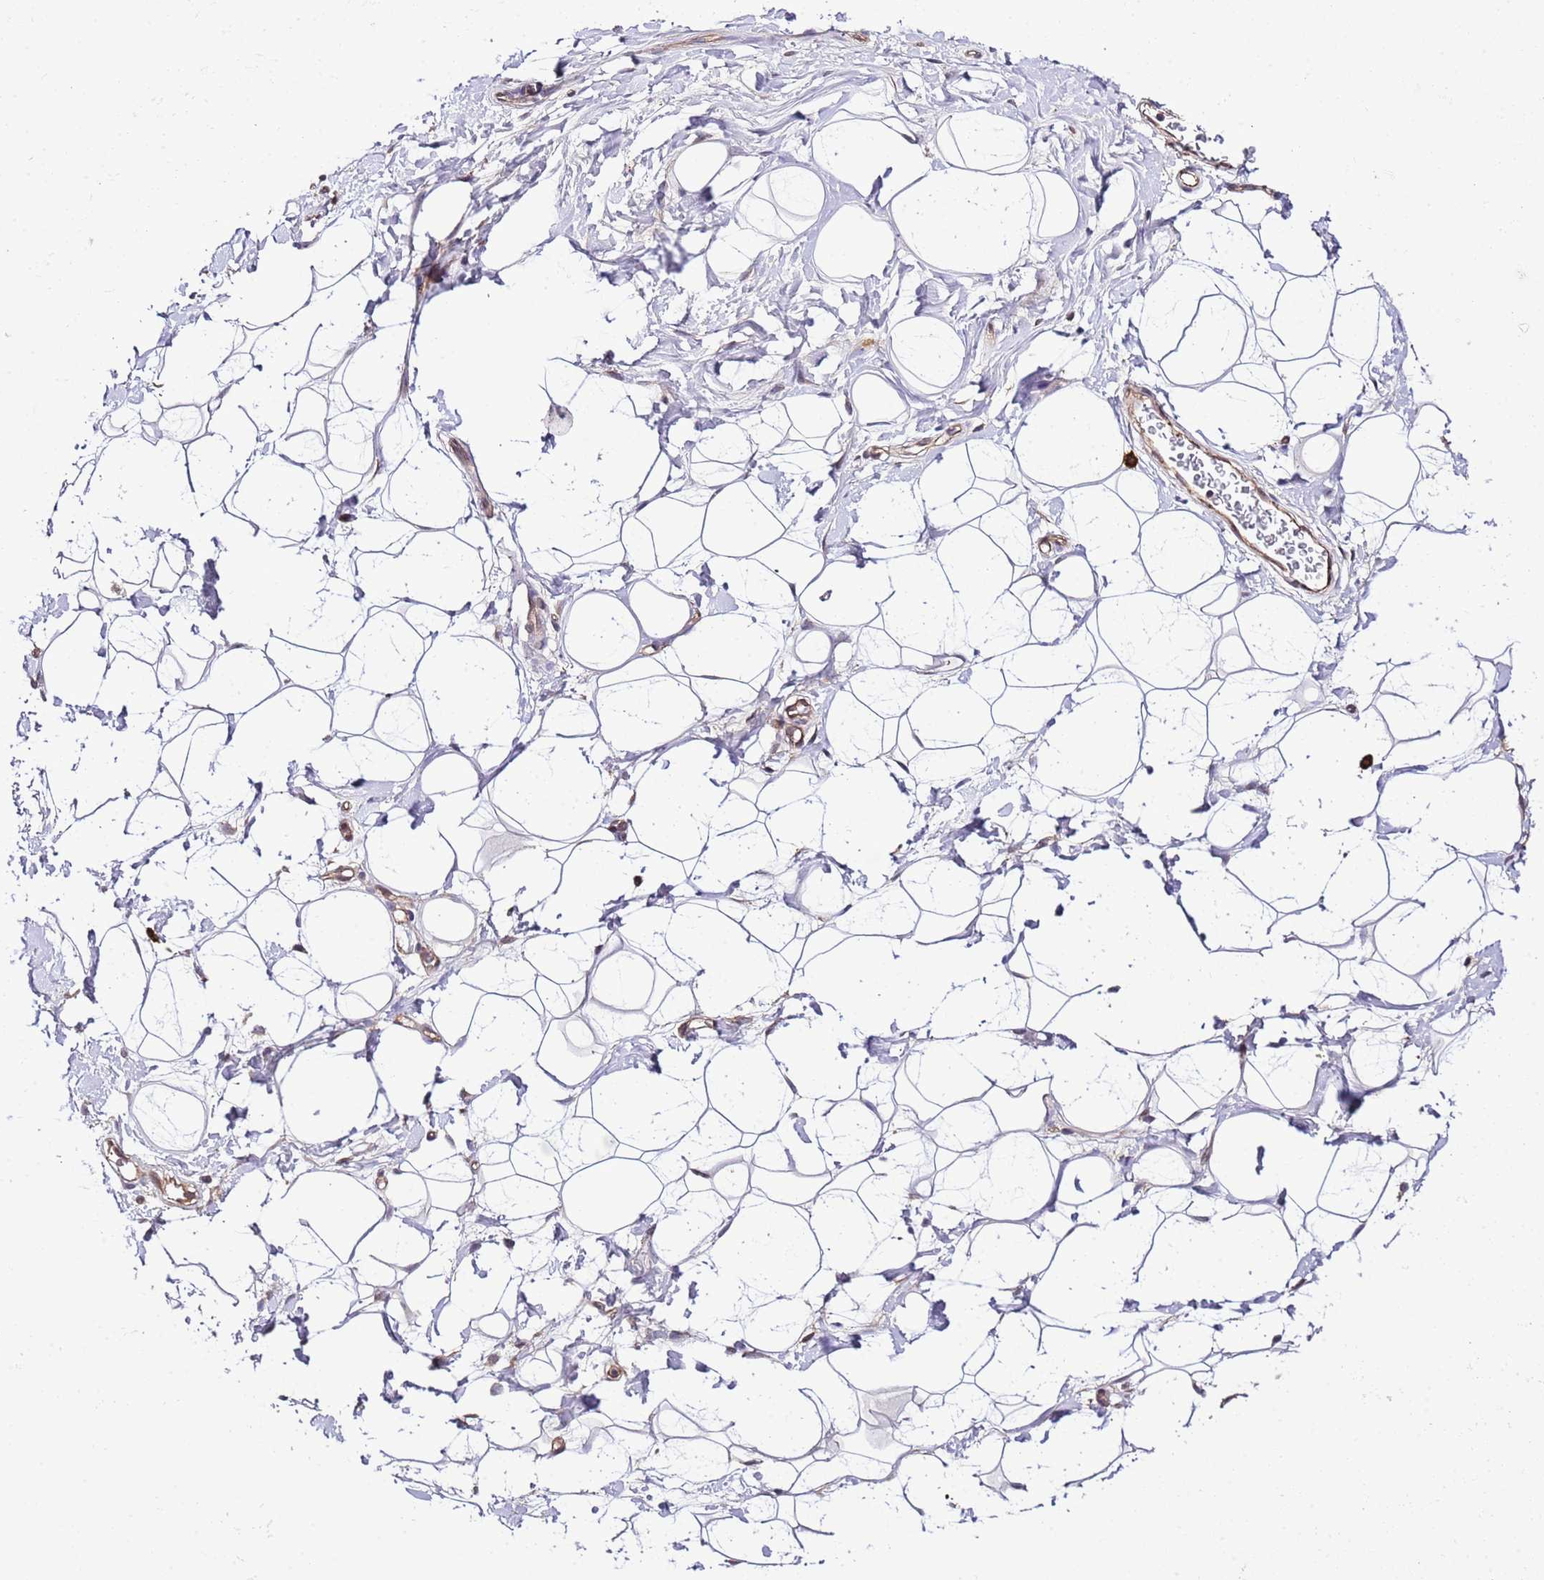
{"staining": {"intensity": "negative", "quantity": "none", "location": "none"}, "tissue": "adipose tissue", "cell_type": "Adipocytes", "image_type": "normal", "snomed": [{"axis": "morphology", "description": "Normal tissue, NOS"}, {"axis": "topography", "description": "Breast"}], "caption": "This is an IHC photomicrograph of normal adipose tissue. There is no staining in adipocytes.", "gene": "DONSON", "patient": {"sex": "female", "age": 26}}